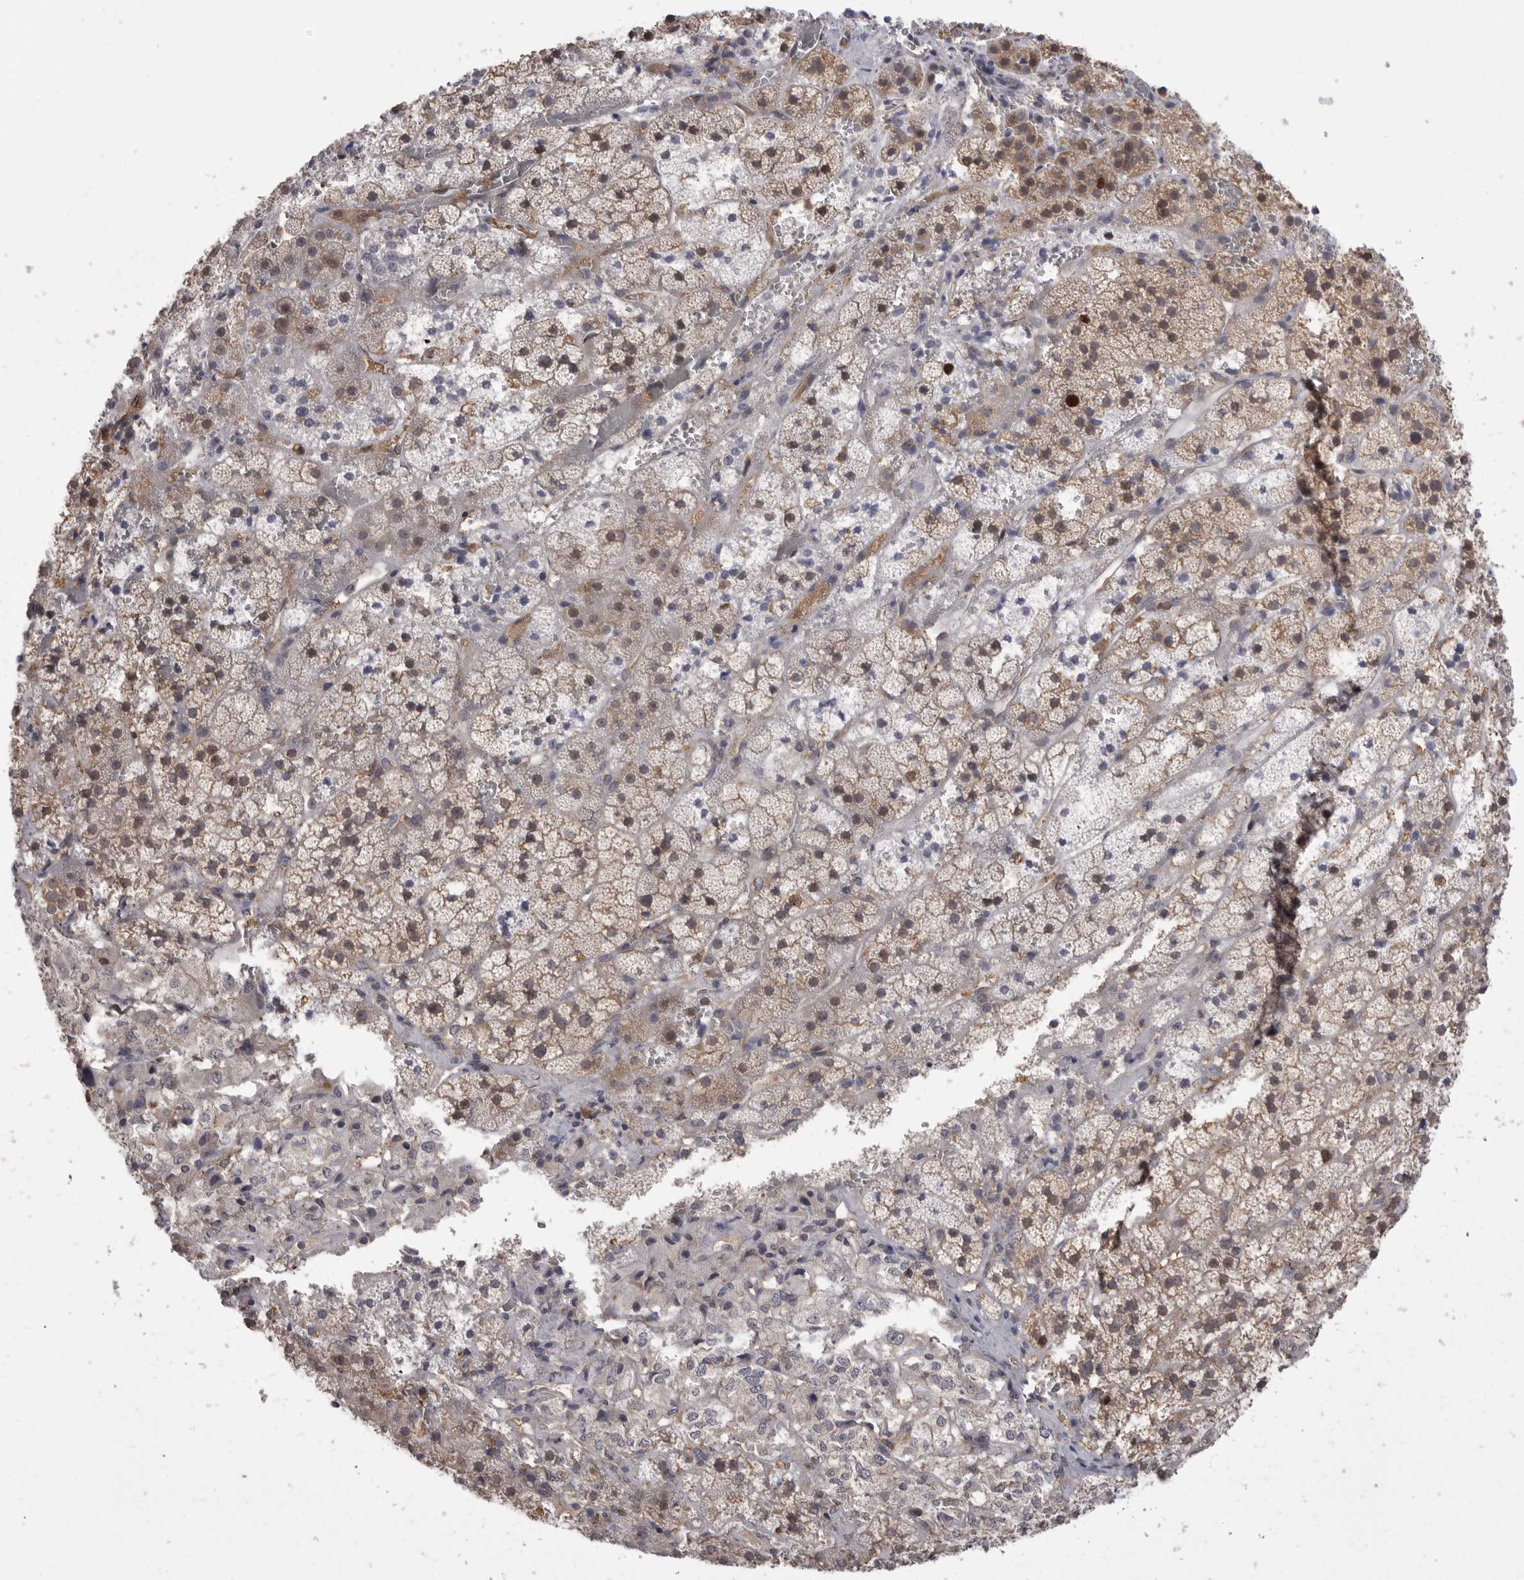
{"staining": {"intensity": "strong", "quantity": "<25%", "location": "cytoplasmic/membranous,nuclear"}, "tissue": "adrenal gland", "cell_type": "Glandular cells", "image_type": "normal", "snomed": [{"axis": "morphology", "description": "Normal tissue, NOS"}, {"axis": "topography", "description": "Adrenal gland"}], "caption": "Unremarkable adrenal gland was stained to show a protein in brown. There is medium levels of strong cytoplasmic/membranous,nuclear expression in approximately <25% of glandular cells. The protein is stained brown, and the nuclei are stained in blue (DAB (3,3'-diaminobenzidine) IHC with brightfield microscopy, high magnification).", "gene": "TOP2A", "patient": {"sex": "female", "age": 44}}